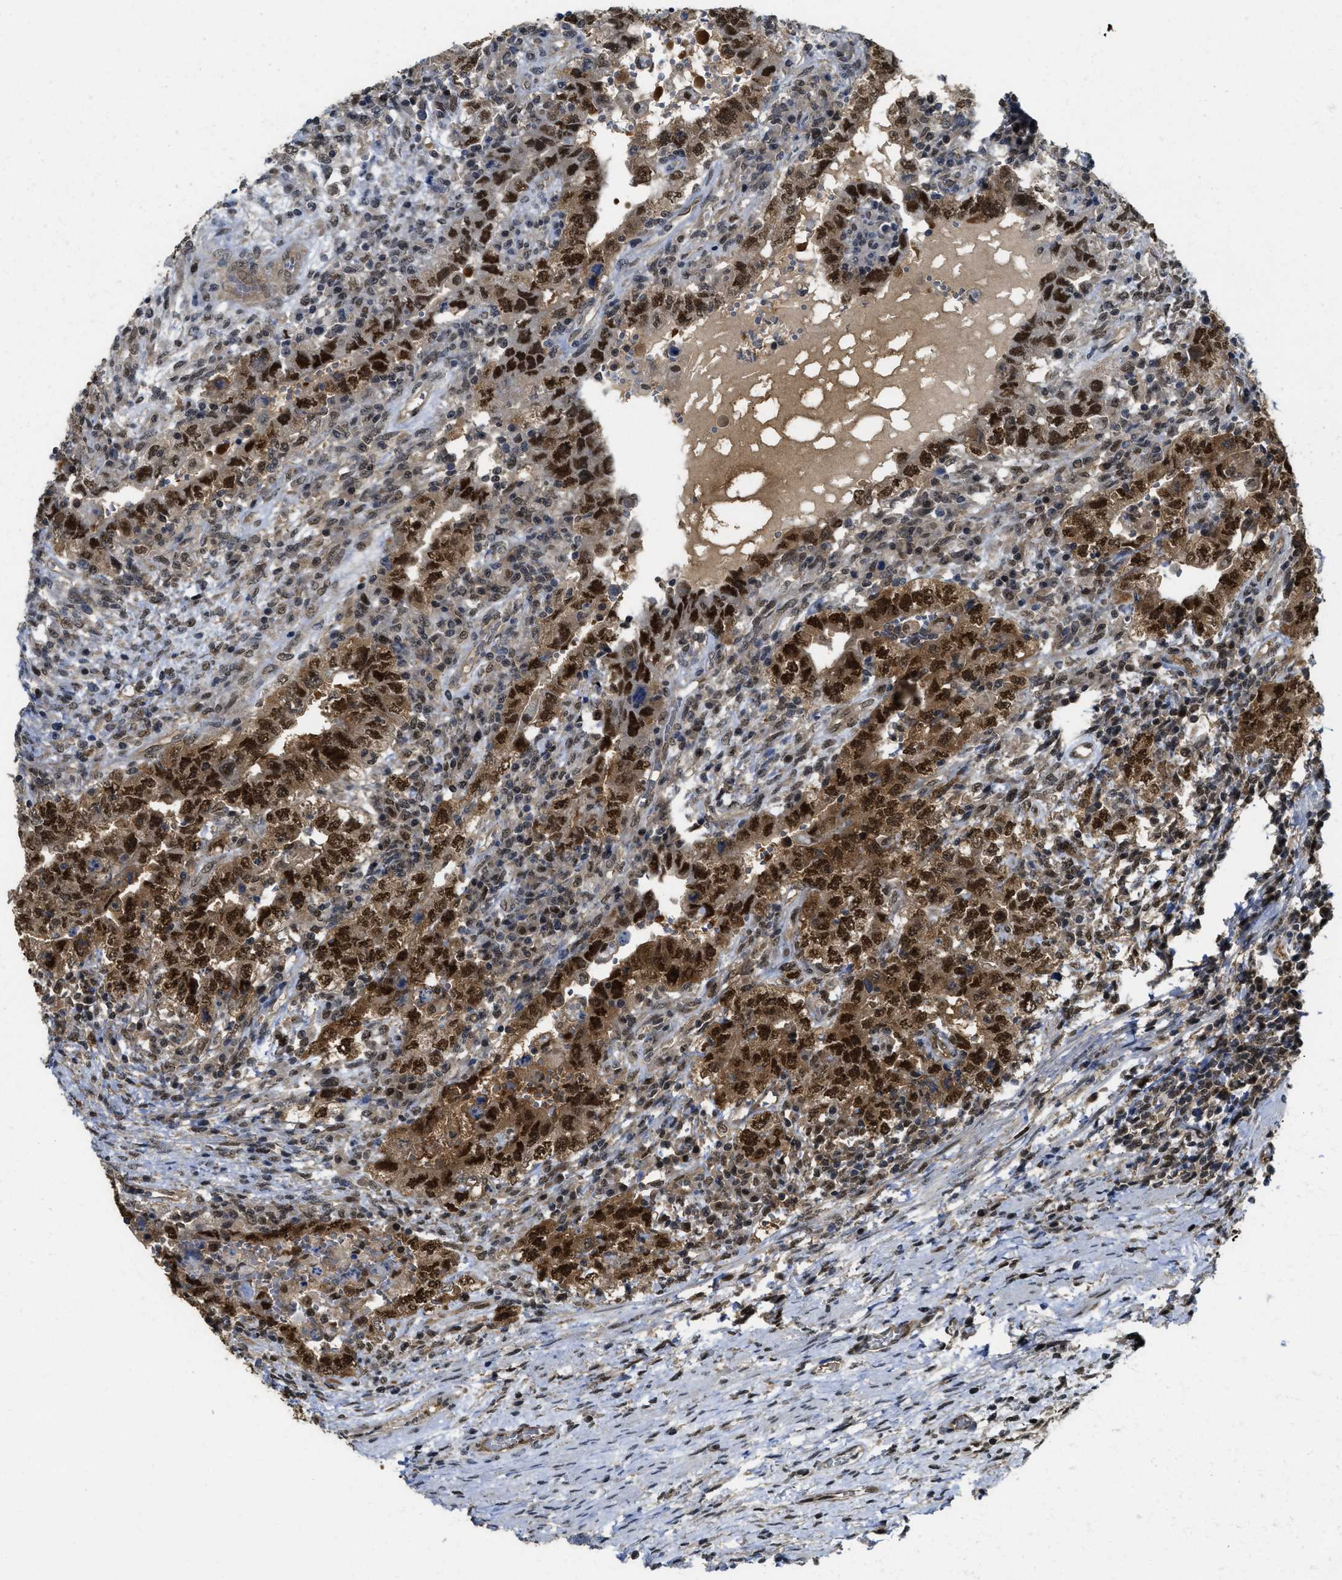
{"staining": {"intensity": "strong", "quantity": ">75%", "location": "cytoplasmic/membranous,nuclear"}, "tissue": "testis cancer", "cell_type": "Tumor cells", "image_type": "cancer", "snomed": [{"axis": "morphology", "description": "Carcinoma, Embryonal, NOS"}, {"axis": "topography", "description": "Testis"}], "caption": "A brown stain labels strong cytoplasmic/membranous and nuclear positivity of a protein in testis cancer tumor cells.", "gene": "PSMC5", "patient": {"sex": "male", "age": 26}}